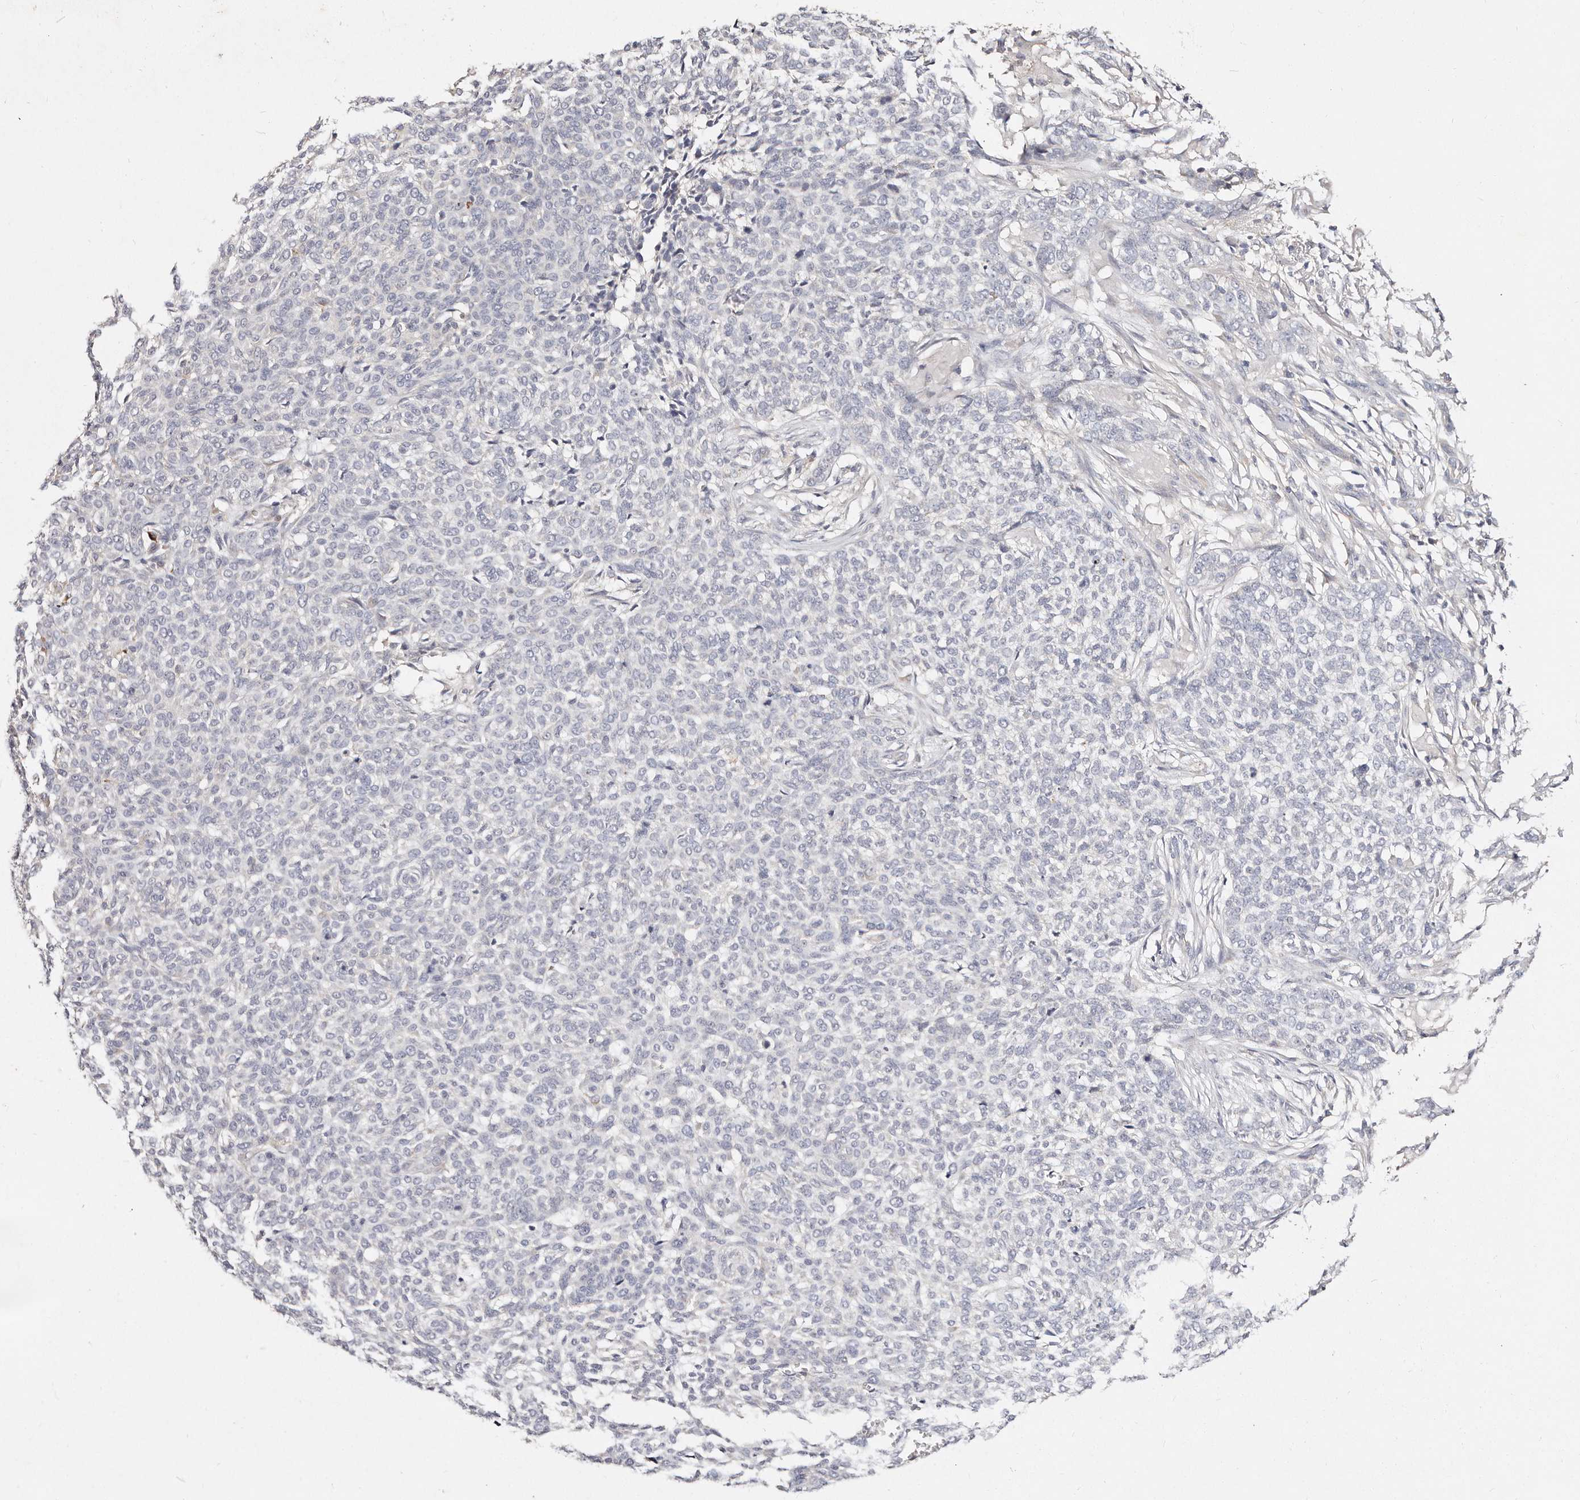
{"staining": {"intensity": "negative", "quantity": "none", "location": "none"}, "tissue": "skin cancer", "cell_type": "Tumor cells", "image_type": "cancer", "snomed": [{"axis": "morphology", "description": "Basal cell carcinoma"}, {"axis": "topography", "description": "Skin"}], "caption": "Protein analysis of skin cancer (basal cell carcinoma) reveals no significant expression in tumor cells.", "gene": "VIPAS39", "patient": {"sex": "male", "age": 85}}